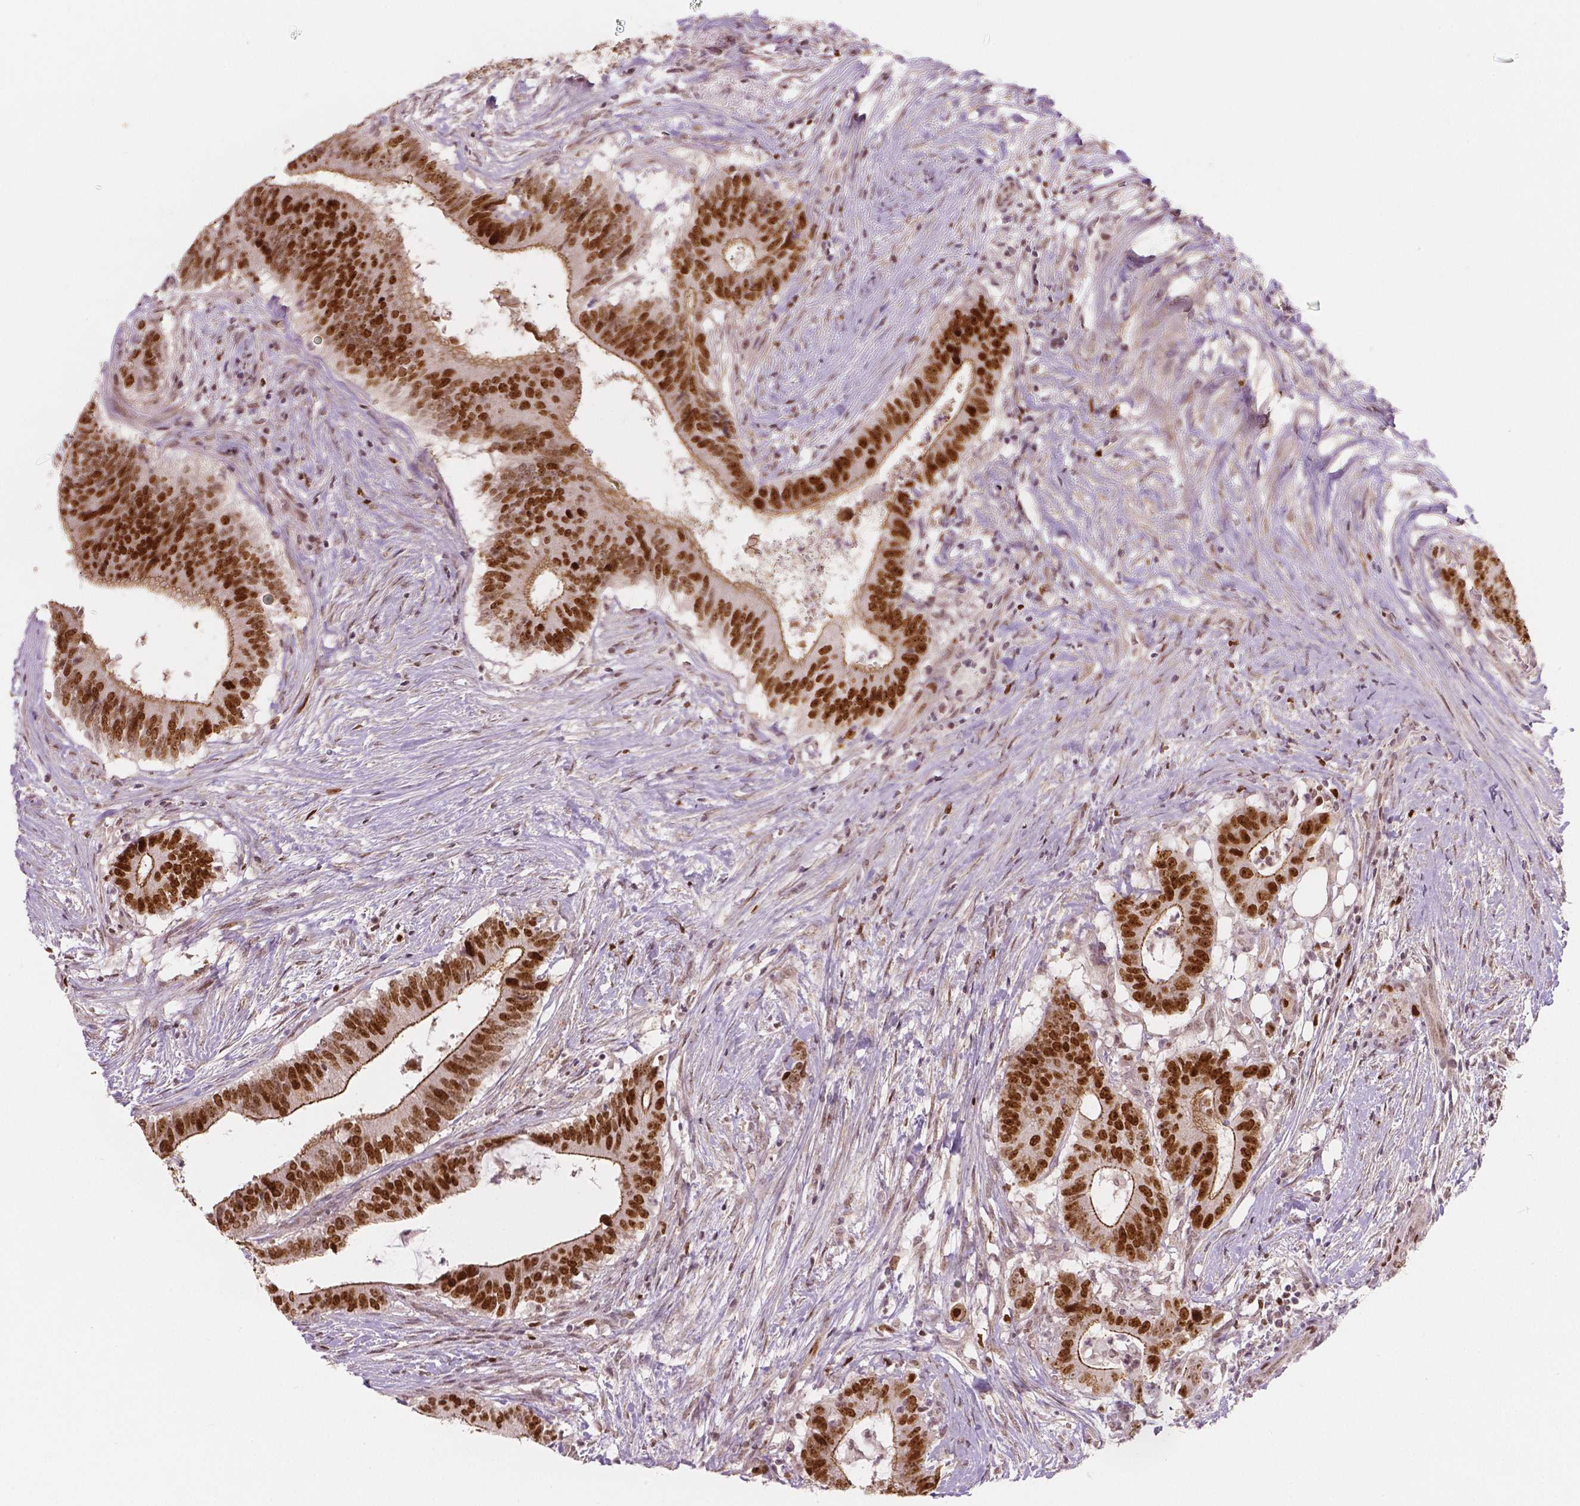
{"staining": {"intensity": "strong", "quantity": ">75%", "location": "cytoplasmic/membranous,nuclear"}, "tissue": "colorectal cancer", "cell_type": "Tumor cells", "image_type": "cancer", "snomed": [{"axis": "morphology", "description": "Adenocarcinoma, NOS"}, {"axis": "topography", "description": "Colon"}], "caption": "IHC histopathology image of human adenocarcinoma (colorectal) stained for a protein (brown), which exhibits high levels of strong cytoplasmic/membranous and nuclear expression in about >75% of tumor cells.", "gene": "NSD2", "patient": {"sex": "female", "age": 43}}